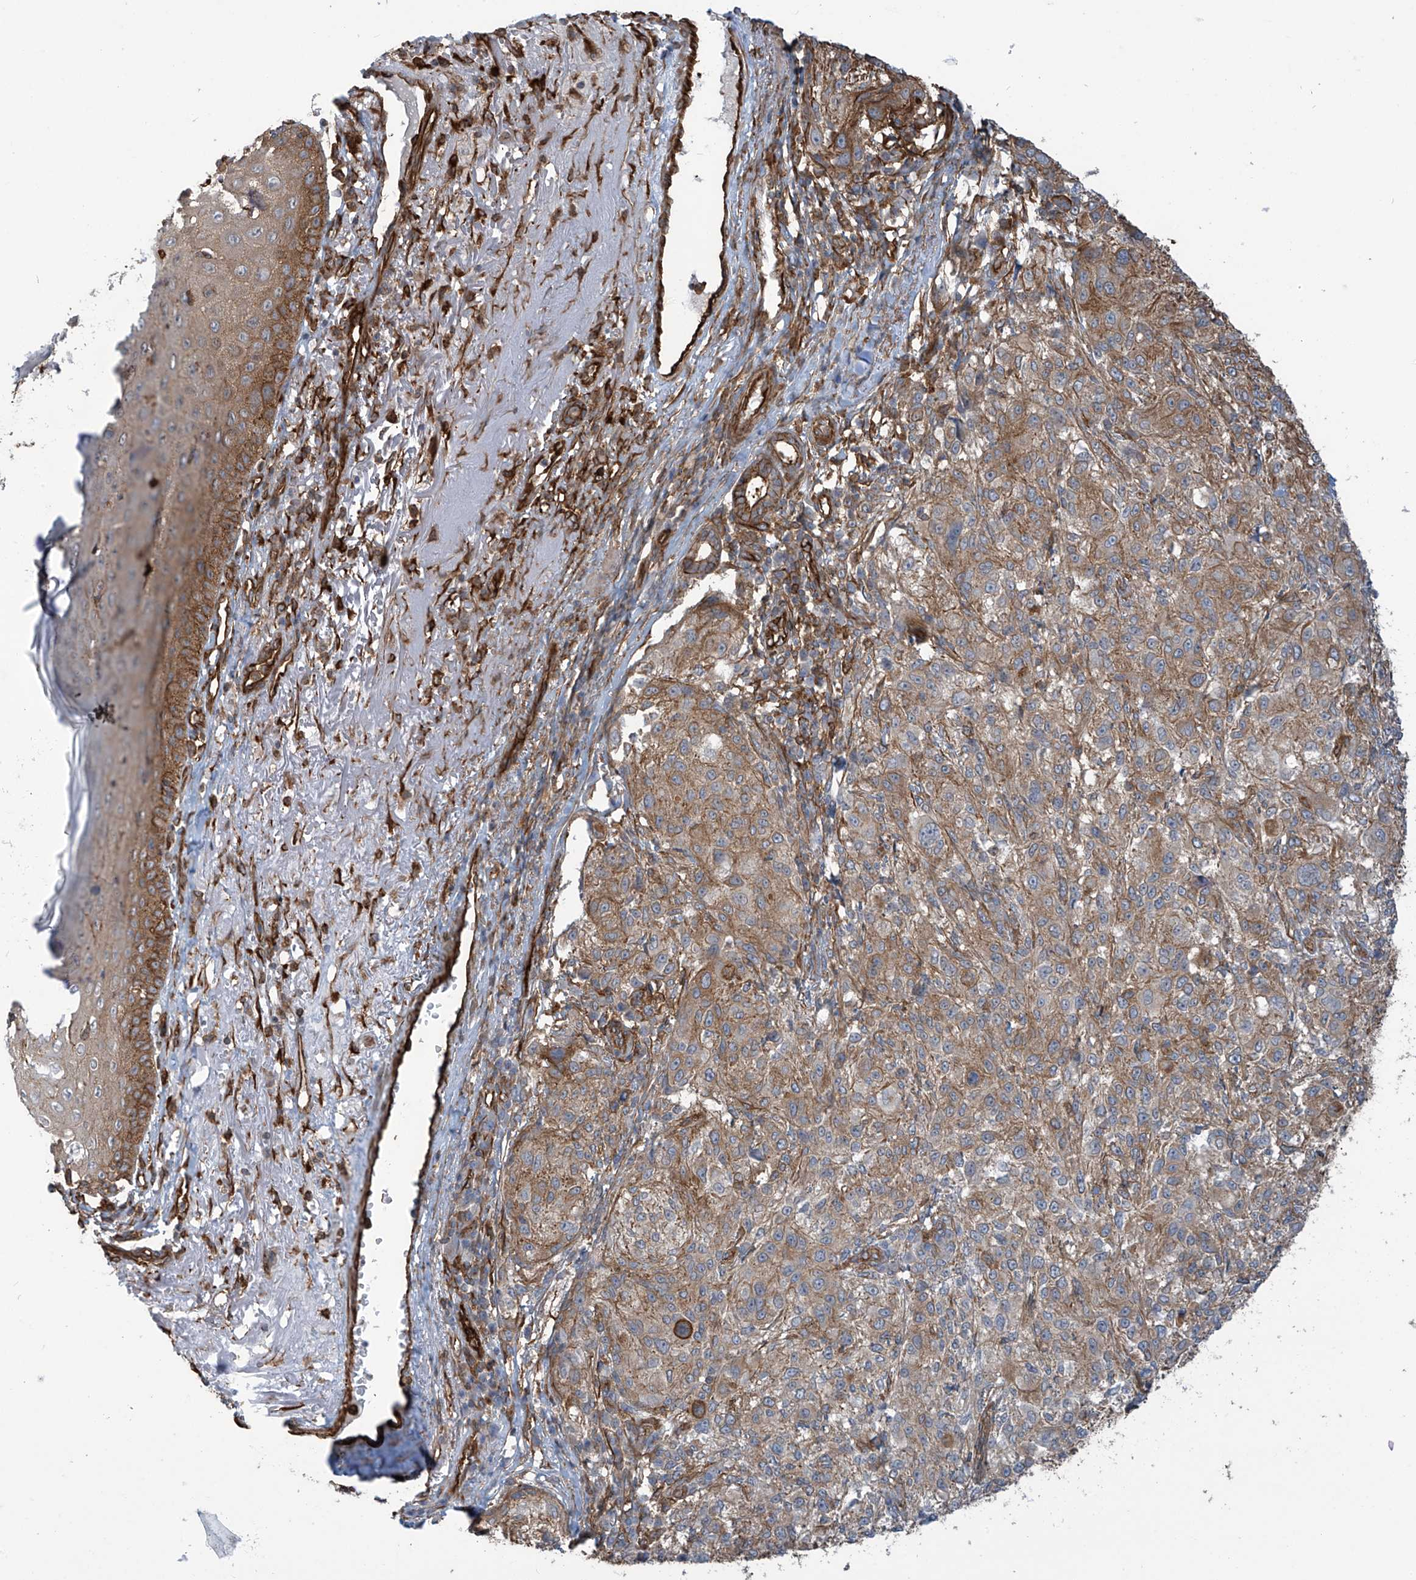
{"staining": {"intensity": "weak", "quantity": "25%-75%", "location": "cytoplasmic/membranous"}, "tissue": "melanoma", "cell_type": "Tumor cells", "image_type": "cancer", "snomed": [{"axis": "morphology", "description": "Necrosis, NOS"}, {"axis": "morphology", "description": "Malignant melanoma, NOS"}, {"axis": "topography", "description": "Skin"}], "caption": "A brown stain shows weak cytoplasmic/membranous staining of a protein in human melanoma tumor cells. (IHC, brightfield microscopy, high magnification).", "gene": "SLC9A2", "patient": {"sex": "female", "age": 87}}